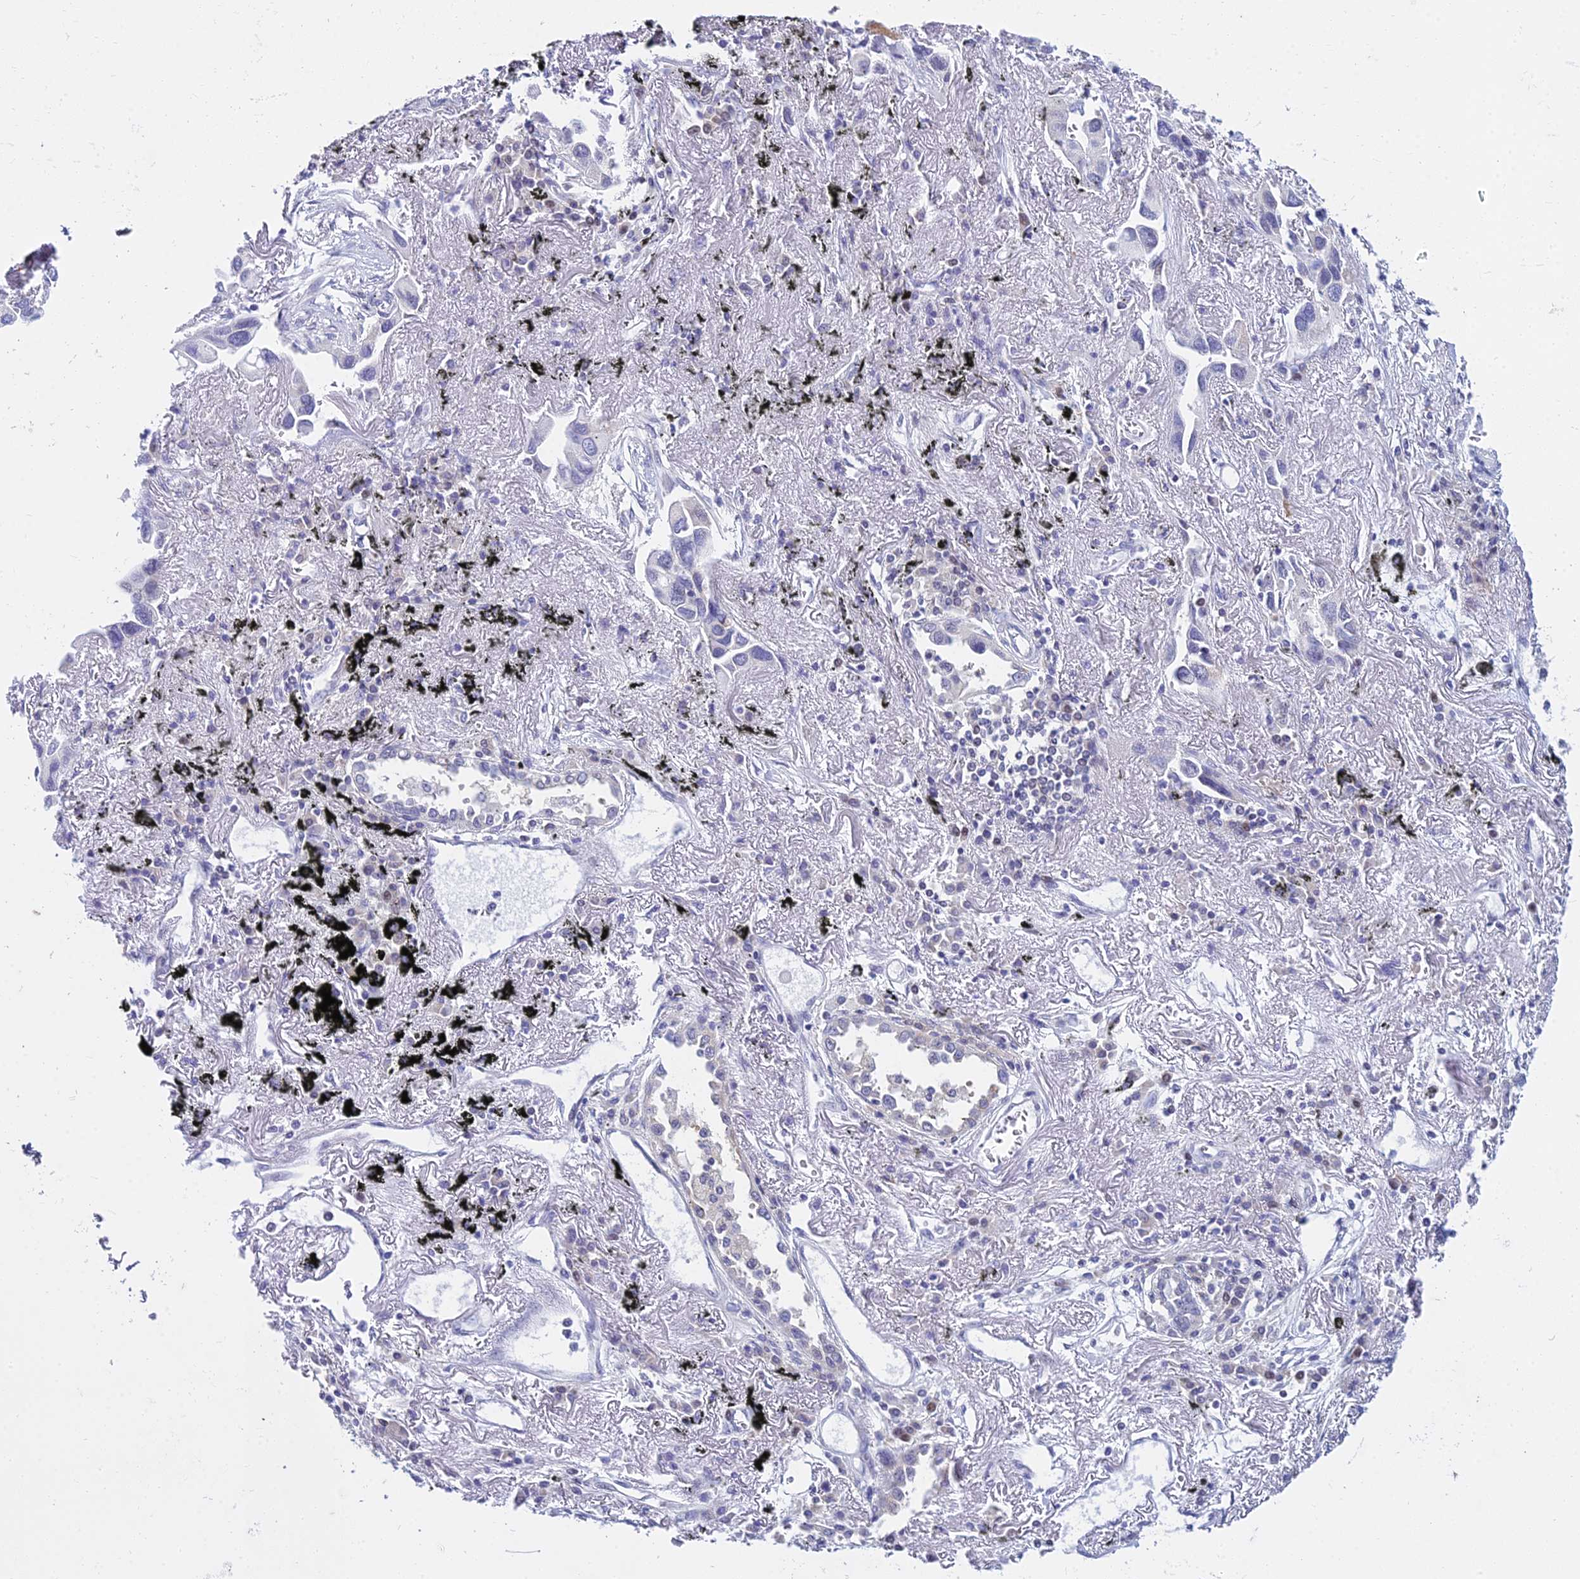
{"staining": {"intensity": "negative", "quantity": "none", "location": "none"}, "tissue": "lung cancer", "cell_type": "Tumor cells", "image_type": "cancer", "snomed": [{"axis": "morphology", "description": "Adenocarcinoma, NOS"}, {"axis": "topography", "description": "Lung"}], "caption": "Immunohistochemical staining of lung cancer shows no significant positivity in tumor cells.", "gene": "ZMIZ1", "patient": {"sex": "female", "age": 76}}